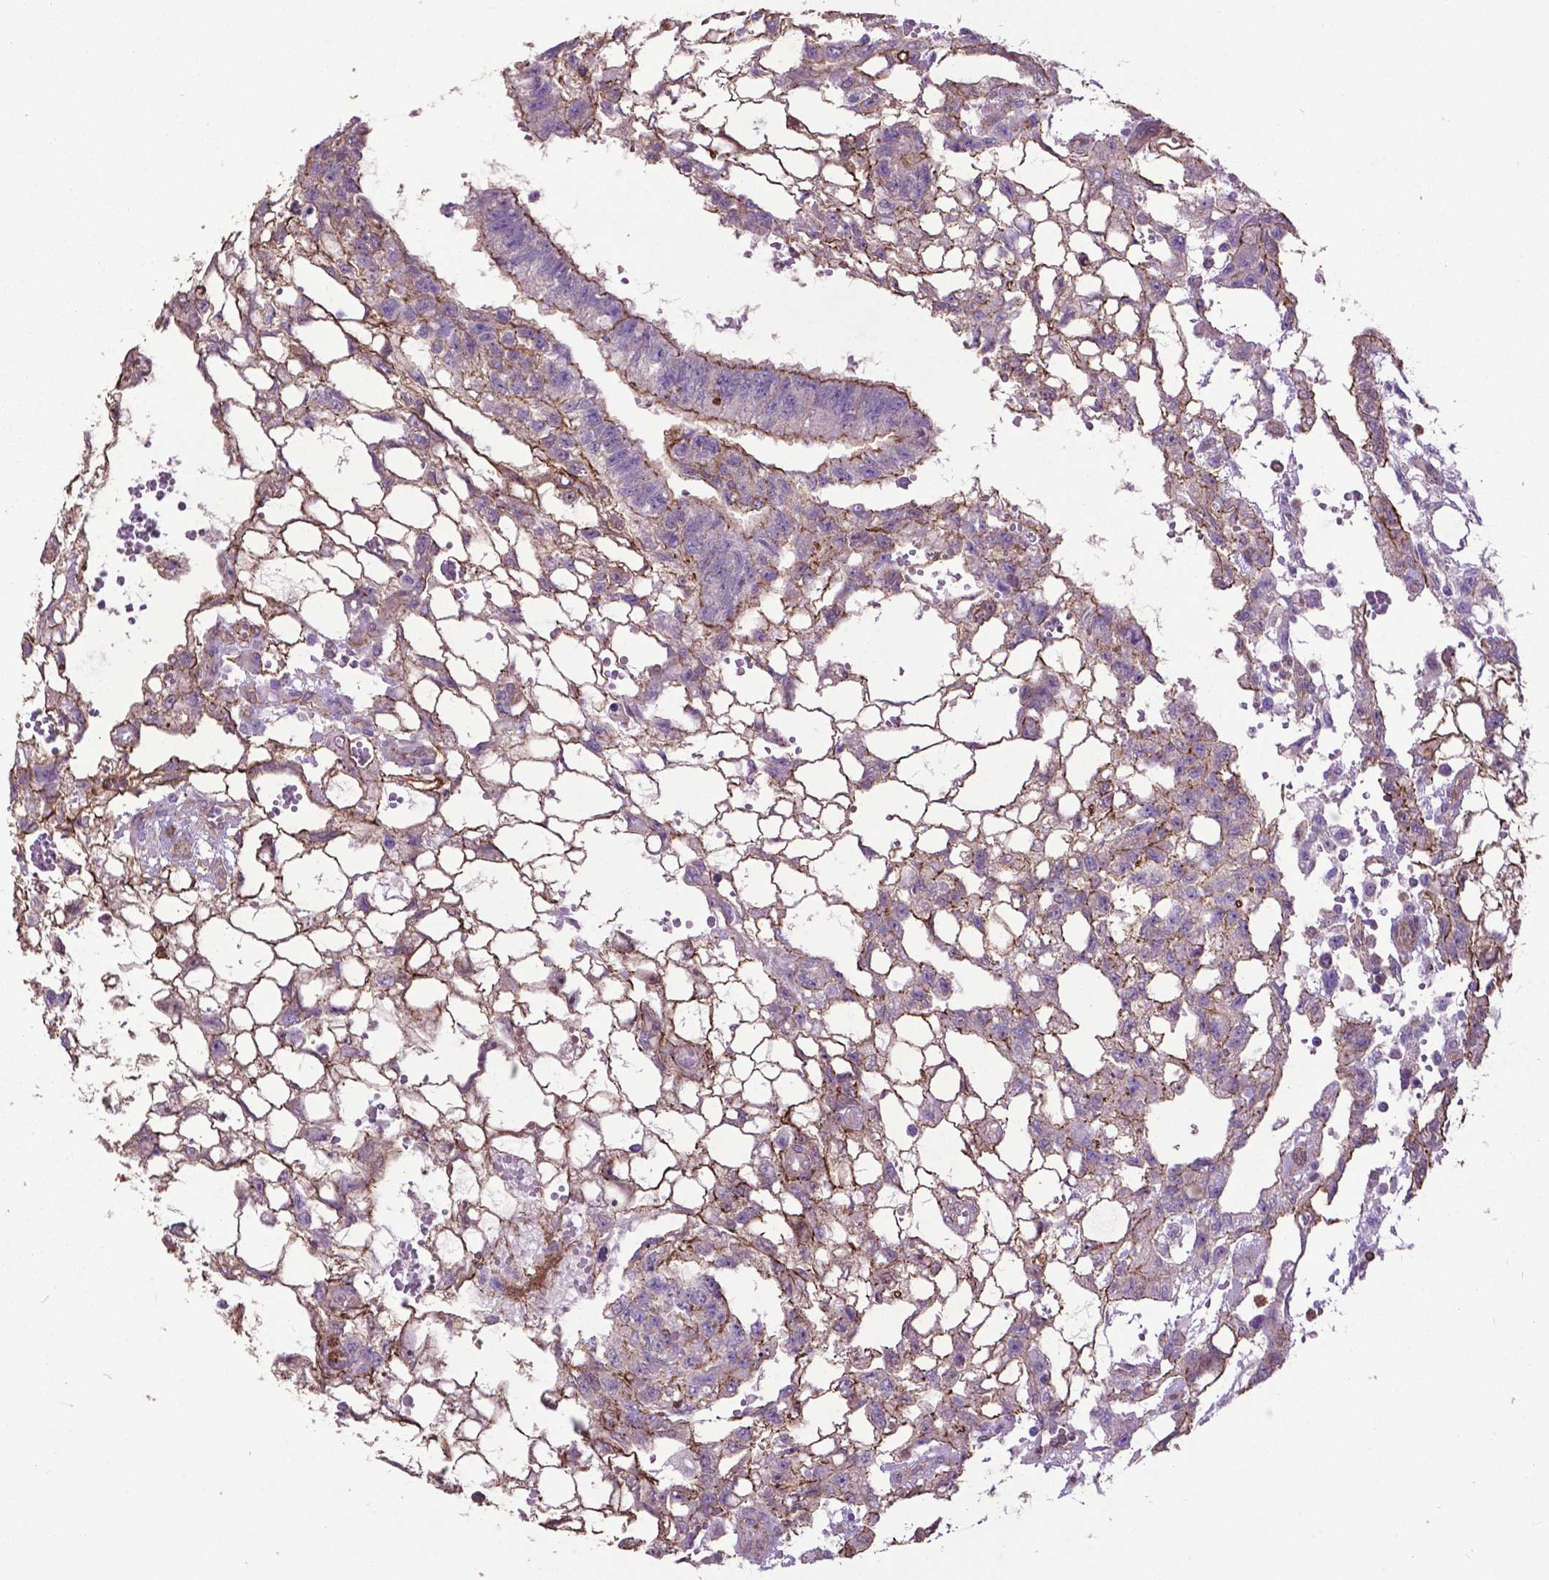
{"staining": {"intensity": "moderate", "quantity": "<25%", "location": "cytoplasmic/membranous"}, "tissue": "testis cancer", "cell_type": "Tumor cells", "image_type": "cancer", "snomed": [{"axis": "morphology", "description": "Carcinoma, Embryonal, NOS"}, {"axis": "topography", "description": "Testis"}], "caption": "Testis cancer stained with DAB immunohistochemistry reveals low levels of moderate cytoplasmic/membranous positivity in approximately <25% of tumor cells.", "gene": "PDLIM1", "patient": {"sex": "male", "age": 32}}